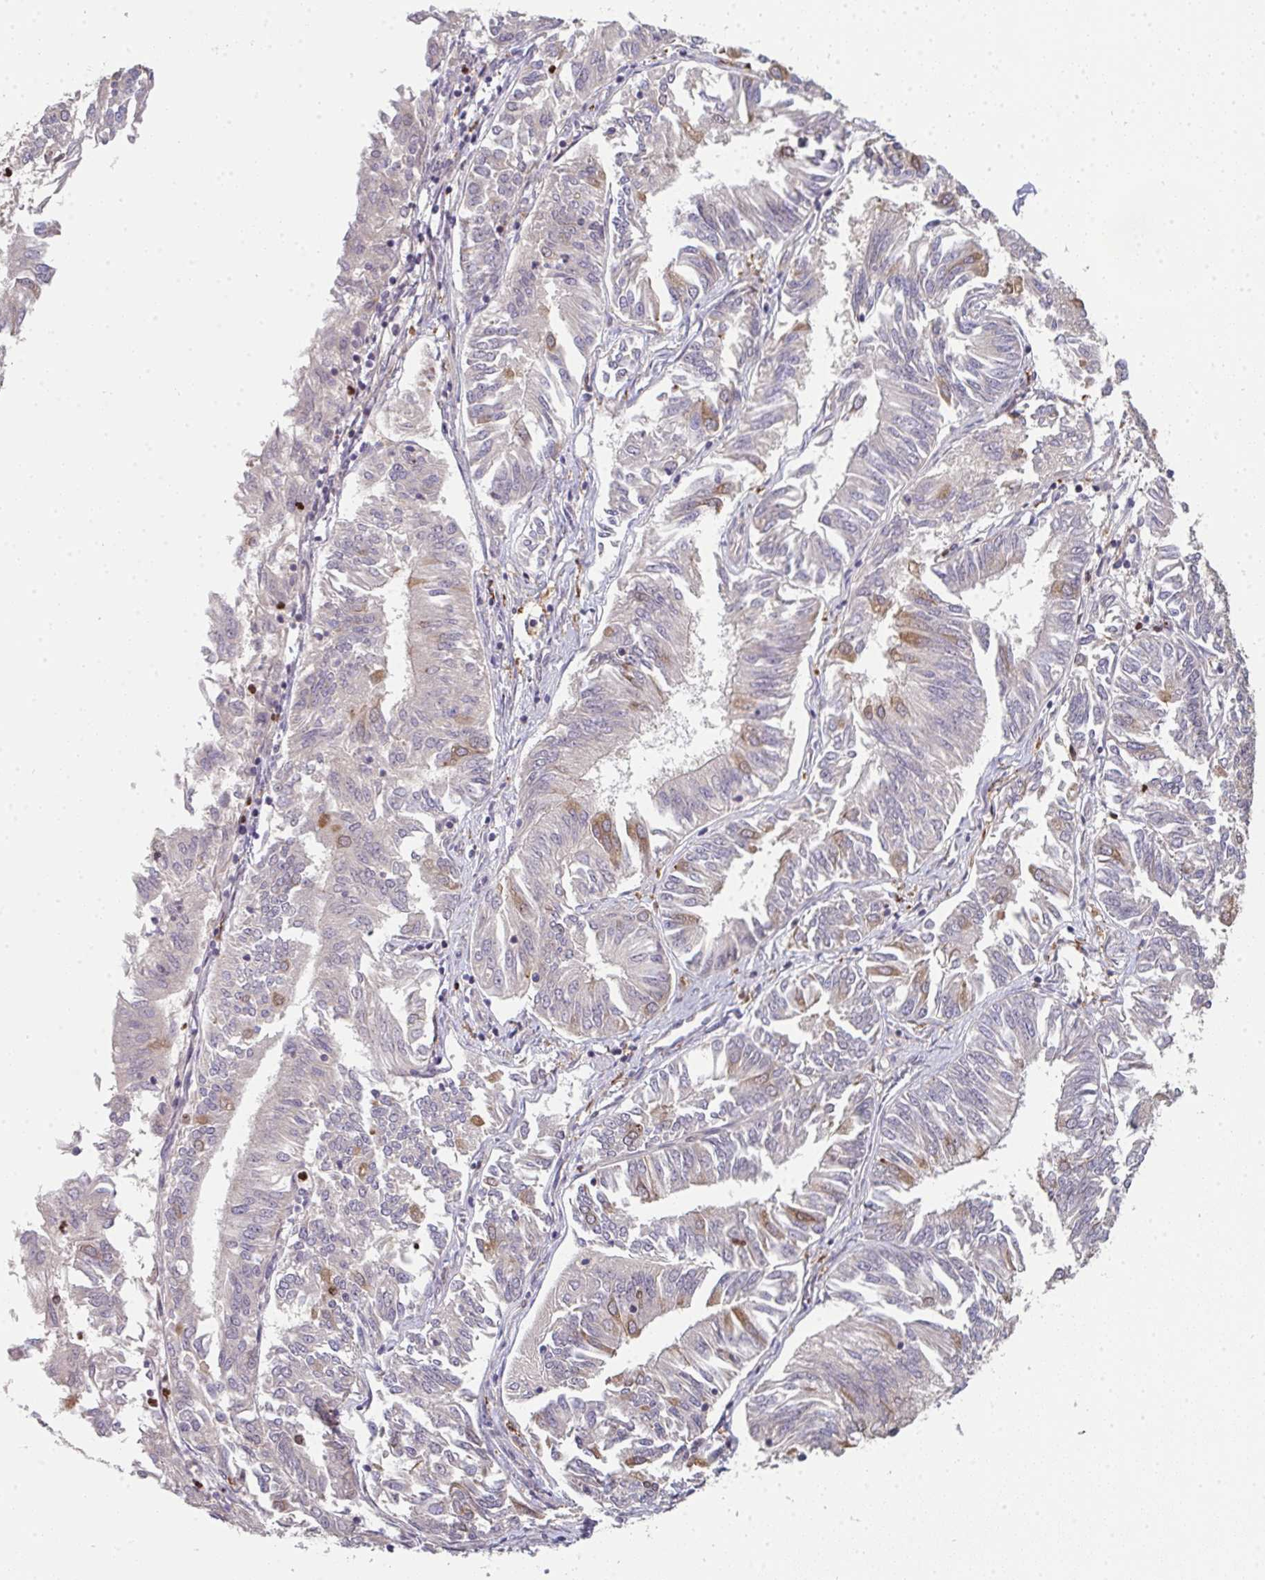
{"staining": {"intensity": "moderate", "quantity": "<25%", "location": "cytoplasmic/membranous"}, "tissue": "endometrial cancer", "cell_type": "Tumor cells", "image_type": "cancer", "snomed": [{"axis": "morphology", "description": "Adenocarcinoma, NOS"}, {"axis": "topography", "description": "Endometrium"}], "caption": "Brown immunohistochemical staining in endometrial cancer shows moderate cytoplasmic/membranous positivity in approximately <25% of tumor cells. Using DAB (brown) and hematoxylin (blue) stains, captured at high magnification using brightfield microscopy.", "gene": "SIMC1", "patient": {"sex": "female", "age": 58}}